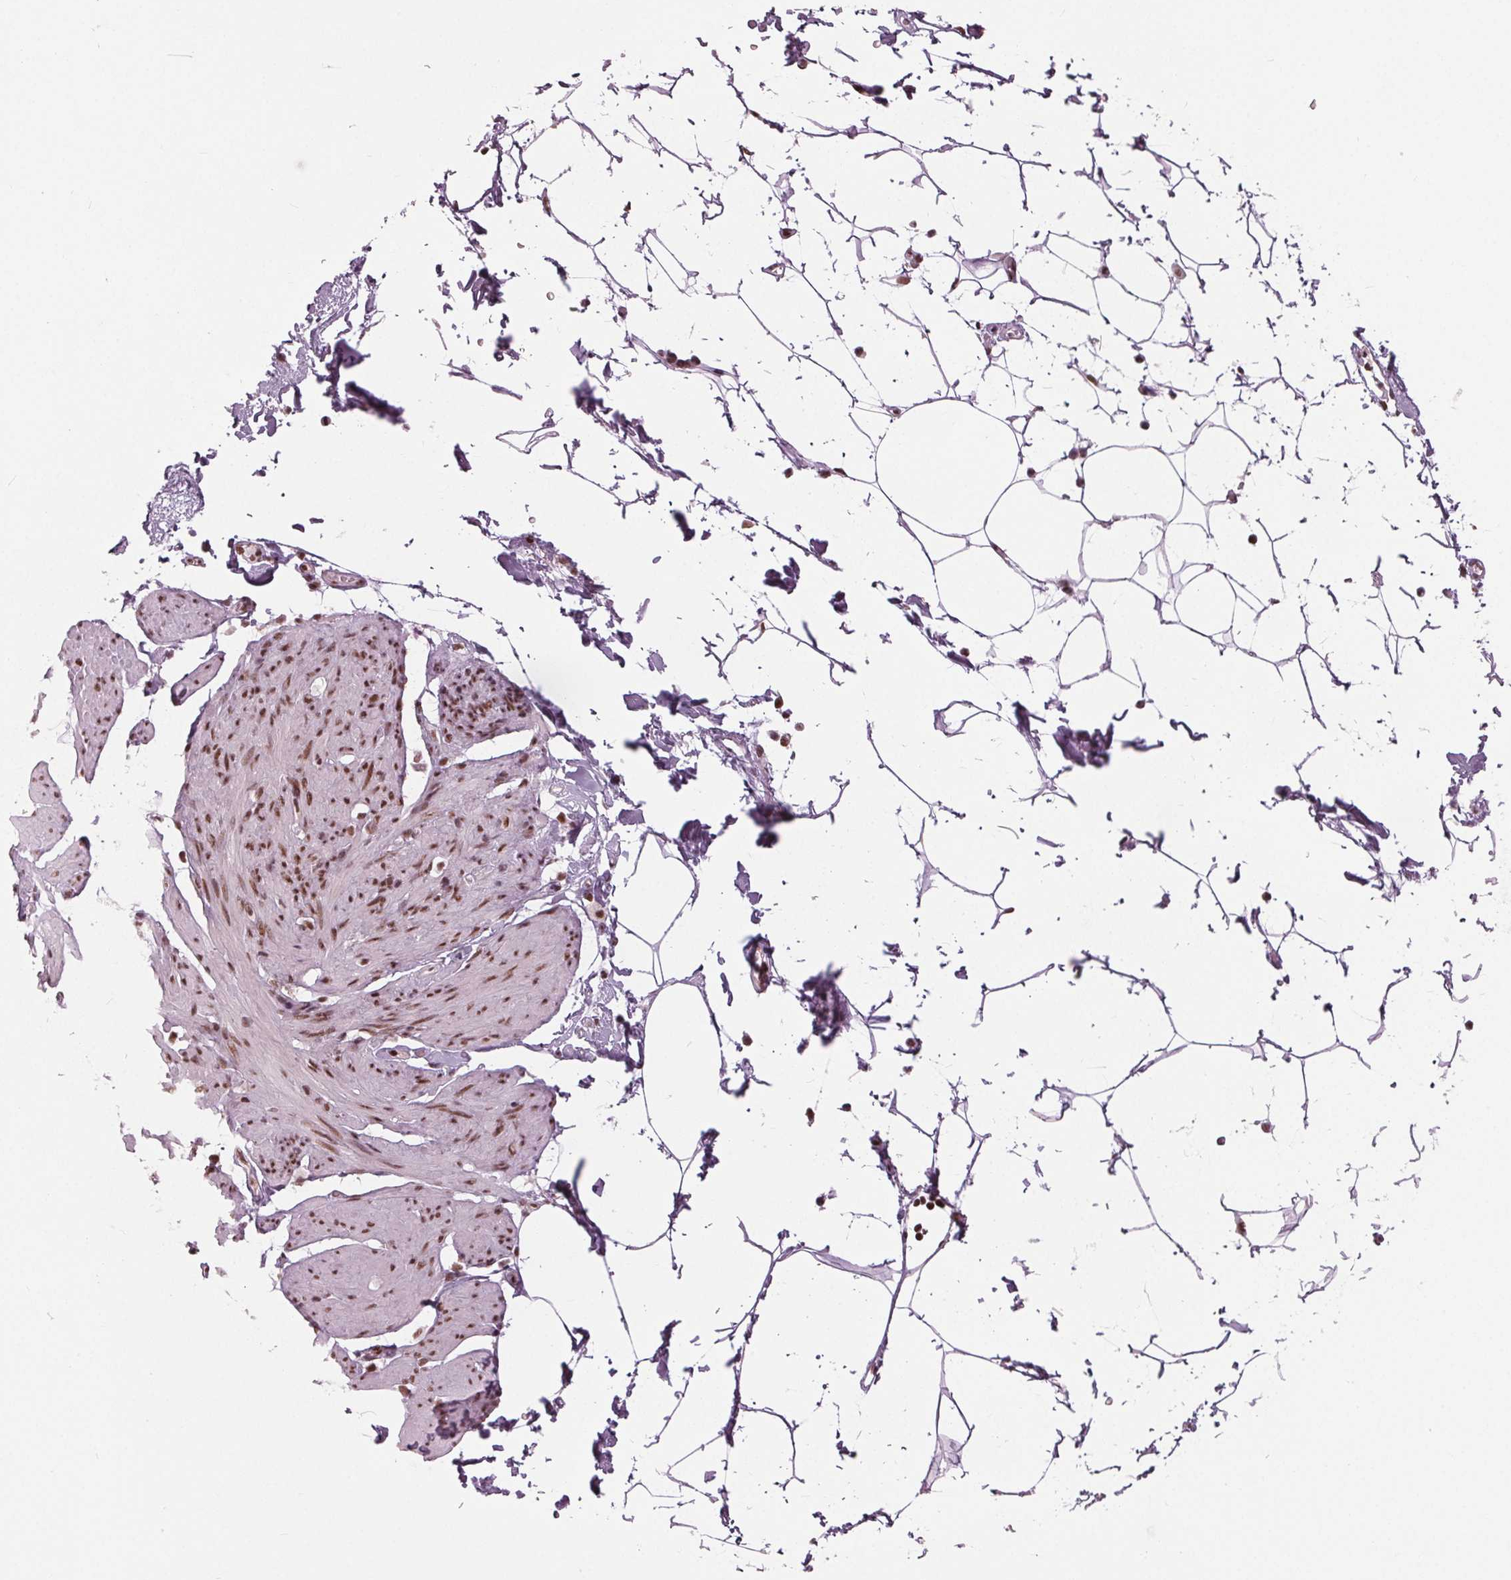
{"staining": {"intensity": "moderate", "quantity": ">75%", "location": "nuclear"}, "tissue": "smooth muscle", "cell_type": "Smooth muscle cells", "image_type": "normal", "snomed": [{"axis": "morphology", "description": "Normal tissue, NOS"}, {"axis": "topography", "description": "Adipose tissue"}, {"axis": "topography", "description": "Smooth muscle"}, {"axis": "topography", "description": "Peripheral nerve tissue"}], "caption": "An immunohistochemistry image of benign tissue is shown. Protein staining in brown shows moderate nuclear positivity in smooth muscle within smooth muscle cells.", "gene": "LSM2", "patient": {"sex": "male", "age": 83}}